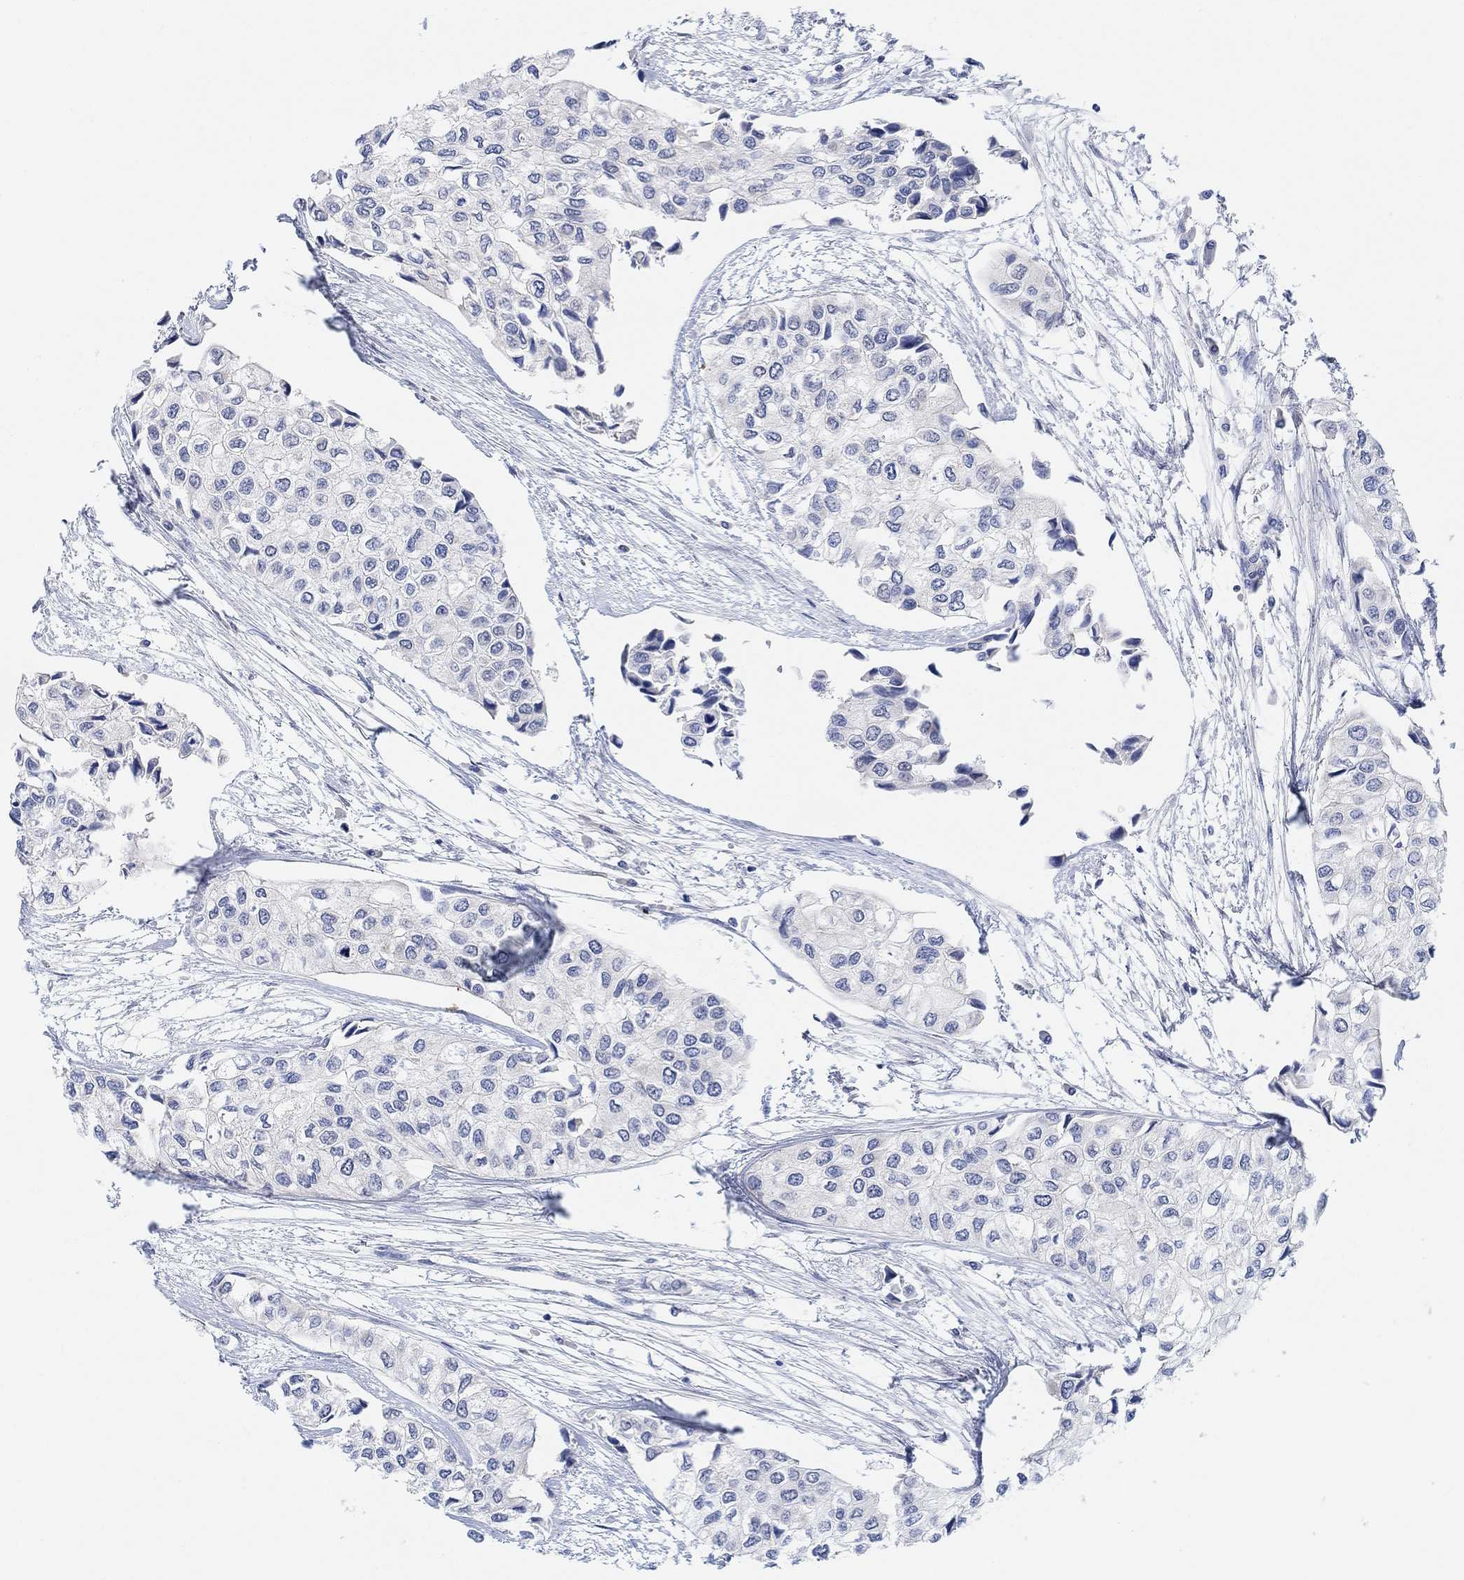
{"staining": {"intensity": "negative", "quantity": "none", "location": "none"}, "tissue": "urothelial cancer", "cell_type": "Tumor cells", "image_type": "cancer", "snomed": [{"axis": "morphology", "description": "Urothelial carcinoma, High grade"}, {"axis": "topography", "description": "Urinary bladder"}], "caption": "Photomicrograph shows no protein positivity in tumor cells of urothelial carcinoma (high-grade) tissue.", "gene": "RIMS1", "patient": {"sex": "male", "age": 73}}